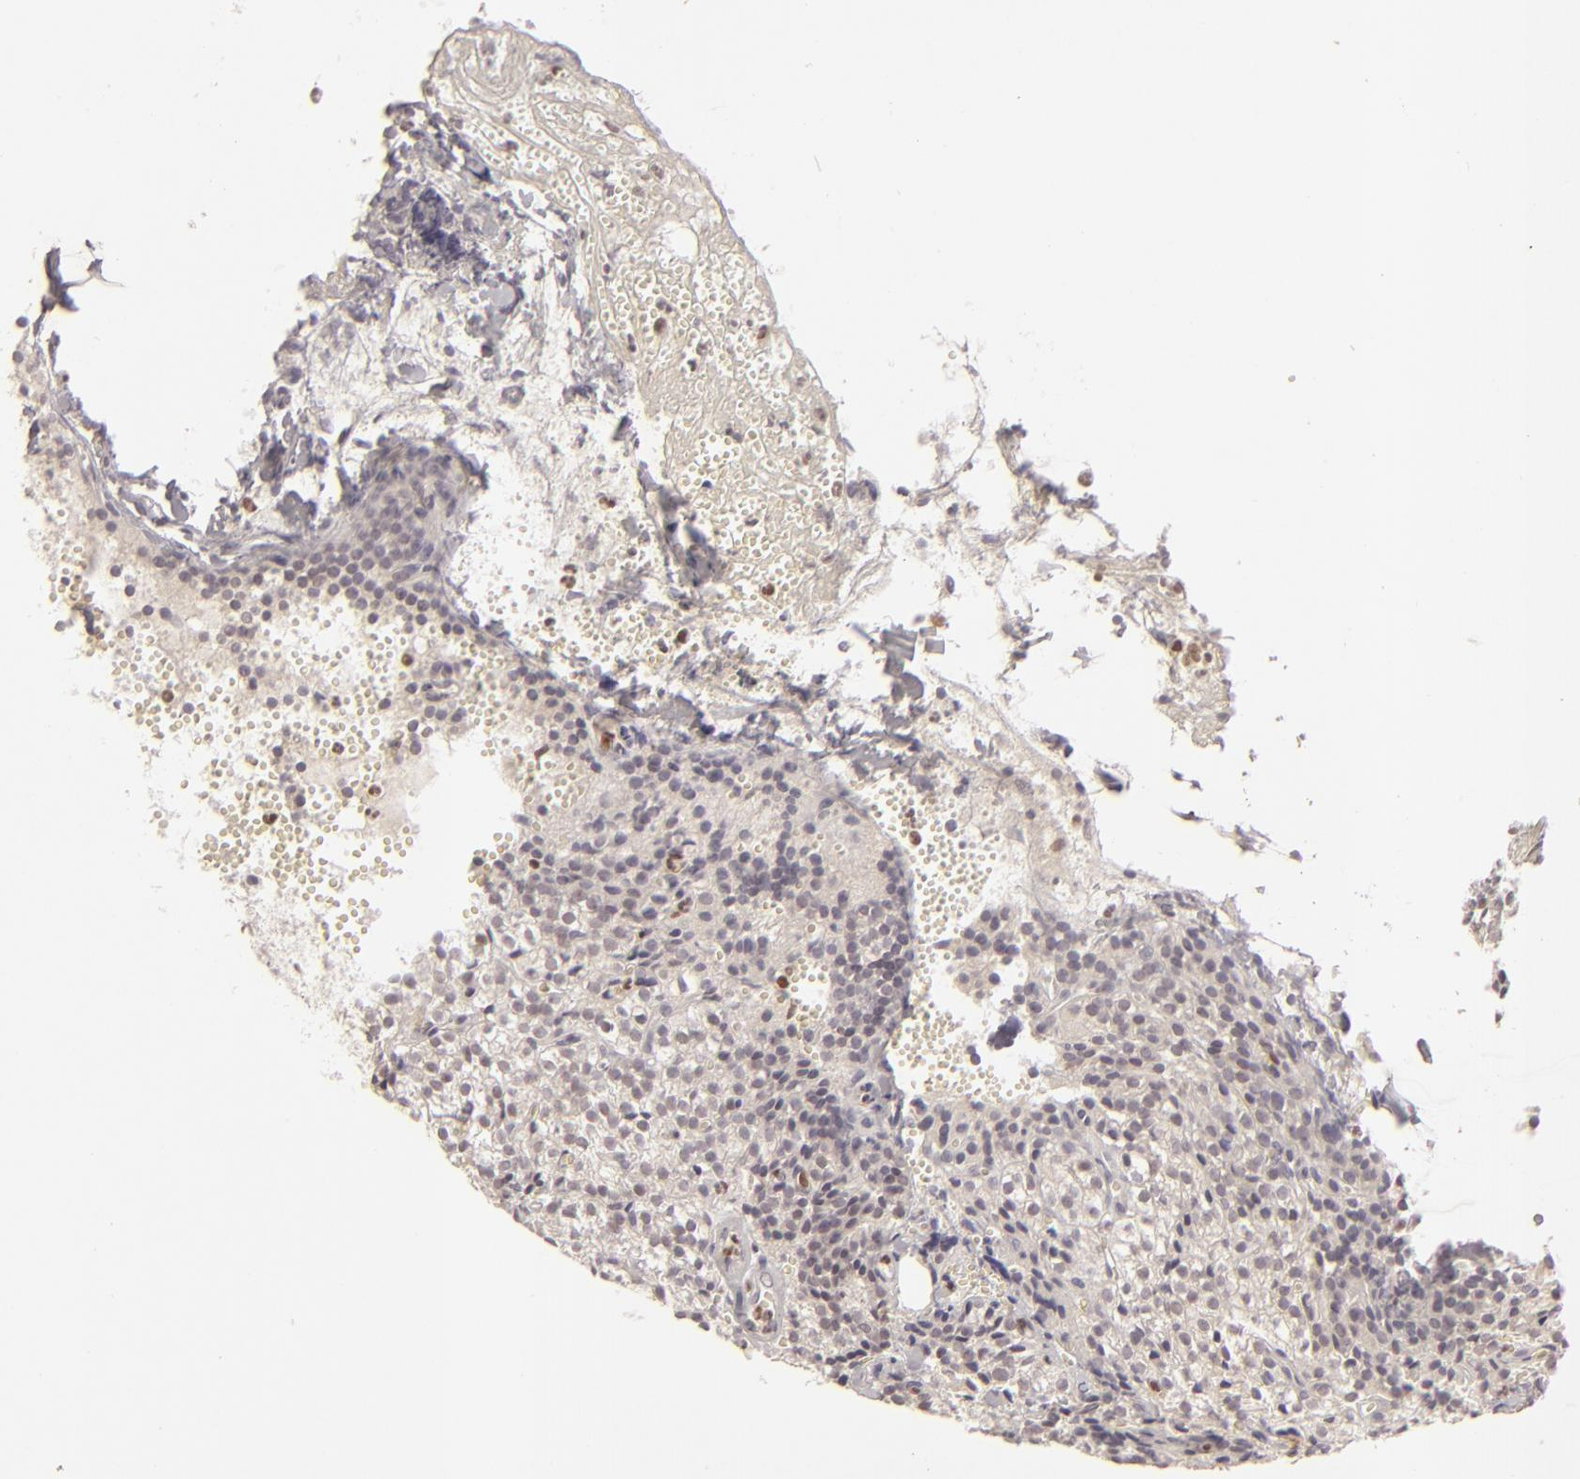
{"staining": {"intensity": "weak", "quantity": ">75%", "location": "cytoplasmic/membranous"}, "tissue": "parathyroid gland", "cell_type": "Glandular cells", "image_type": "normal", "snomed": [{"axis": "morphology", "description": "Normal tissue, NOS"}, {"axis": "topography", "description": "Parathyroid gland"}], "caption": "Protein expression analysis of benign parathyroid gland reveals weak cytoplasmic/membranous expression in approximately >75% of glandular cells.", "gene": "FEN1", "patient": {"sex": "female", "age": 17}}